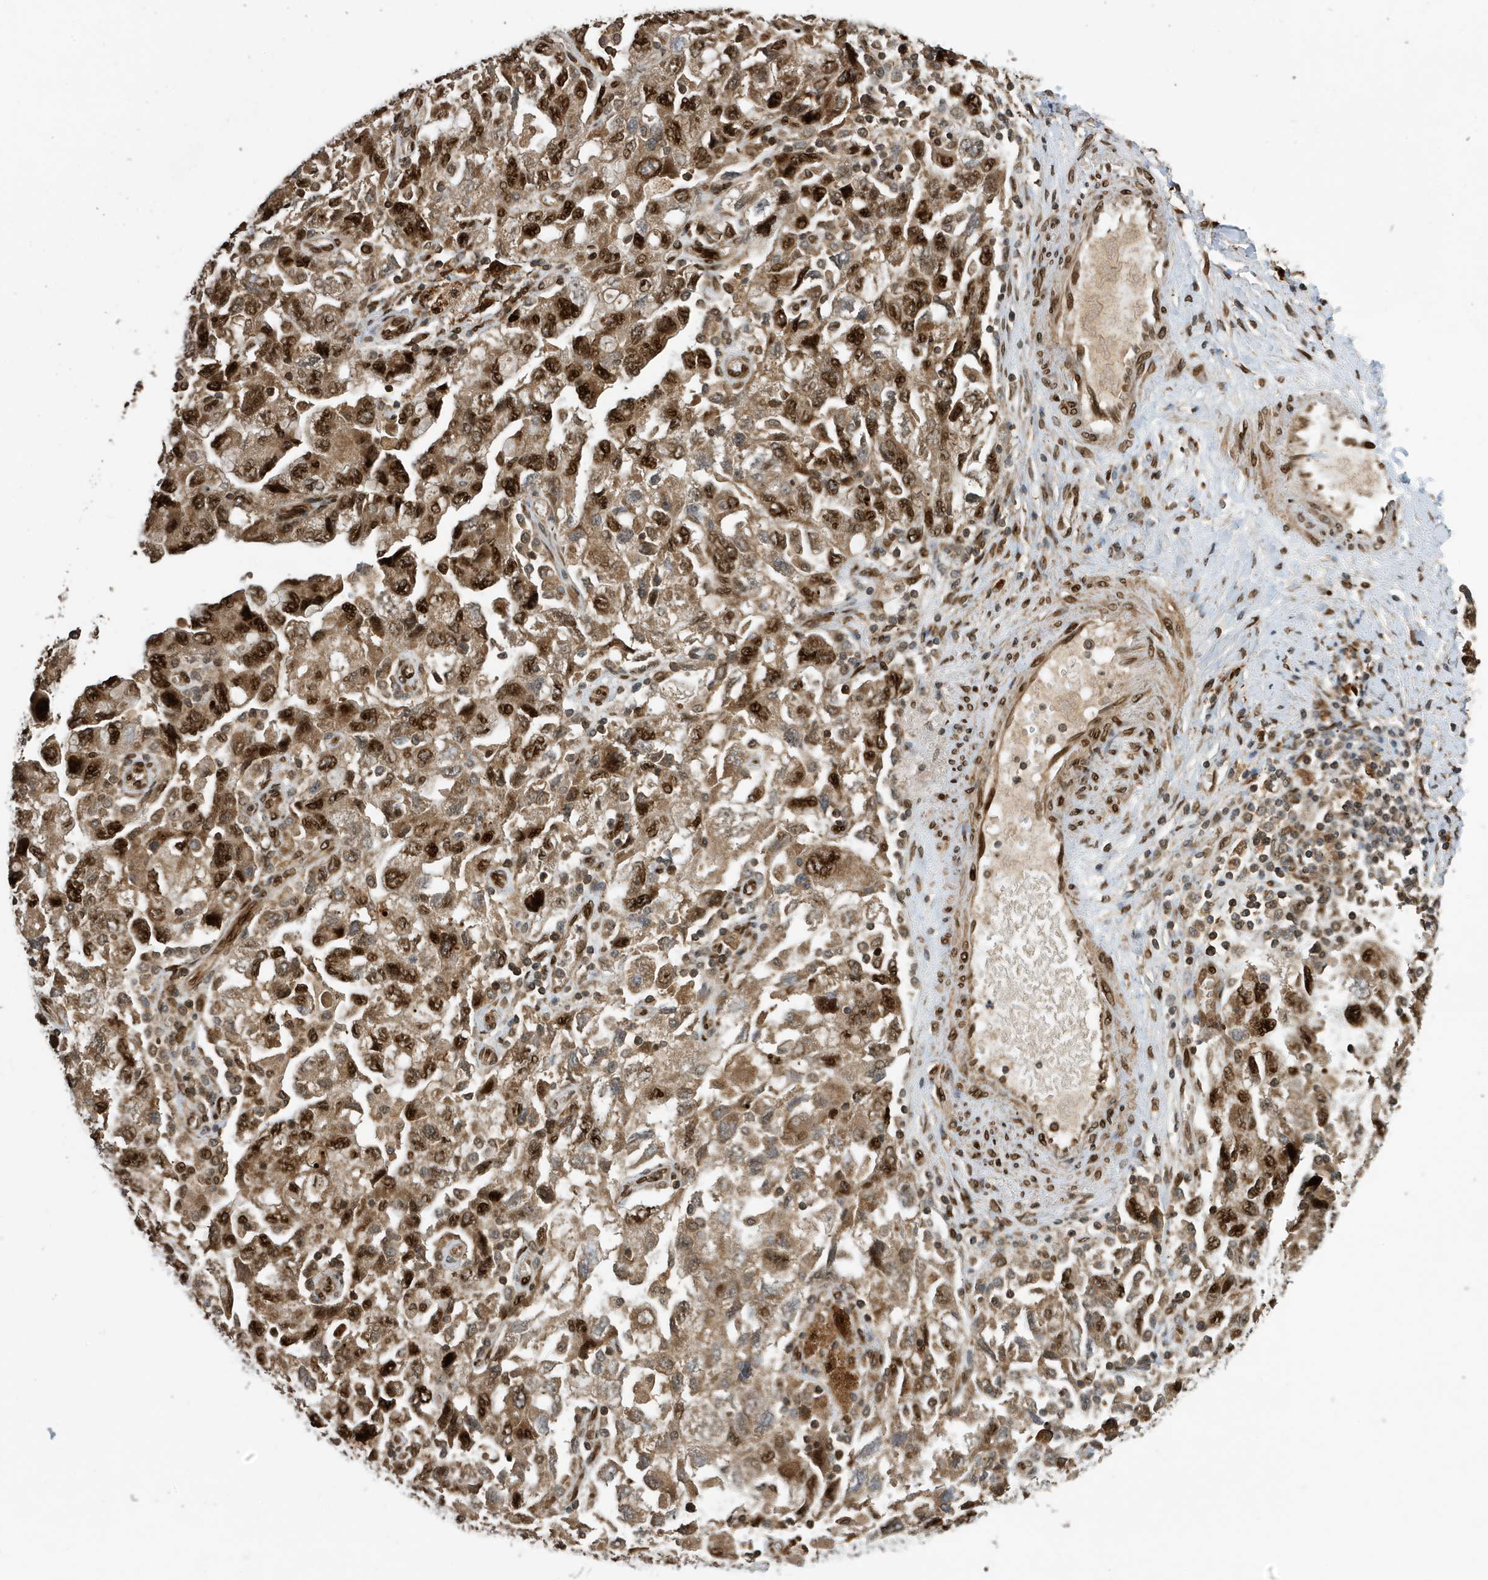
{"staining": {"intensity": "strong", "quantity": ">75%", "location": "cytoplasmic/membranous,nuclear"}, "tissue": "ovarian cancer", "cell_type": "Tumor cells", "image_type": "cancer", "snomed": [{"axis": "morphology", "description": "Carcinoma, NOS"}, {"axis": "morphology", "description": "Cystadenocarcinoma, serous, NOS"}, {"axis": "topography", "description": "Ovary"}], "caption": "Tumor cells show high levels of strong cytoplasmic/membranous and nuclear positivity in approximately >75% of cells in human ovarian serous cystadenocarcinoma. The staining is performed using DAB (3,3'-diaminobenzidine) brown chromogen to label protein expression. The nuclei are counter-stained blue using hematoxylin.", "gene": "DUSP18", "patient": {"sex": "female", "age": 69}}